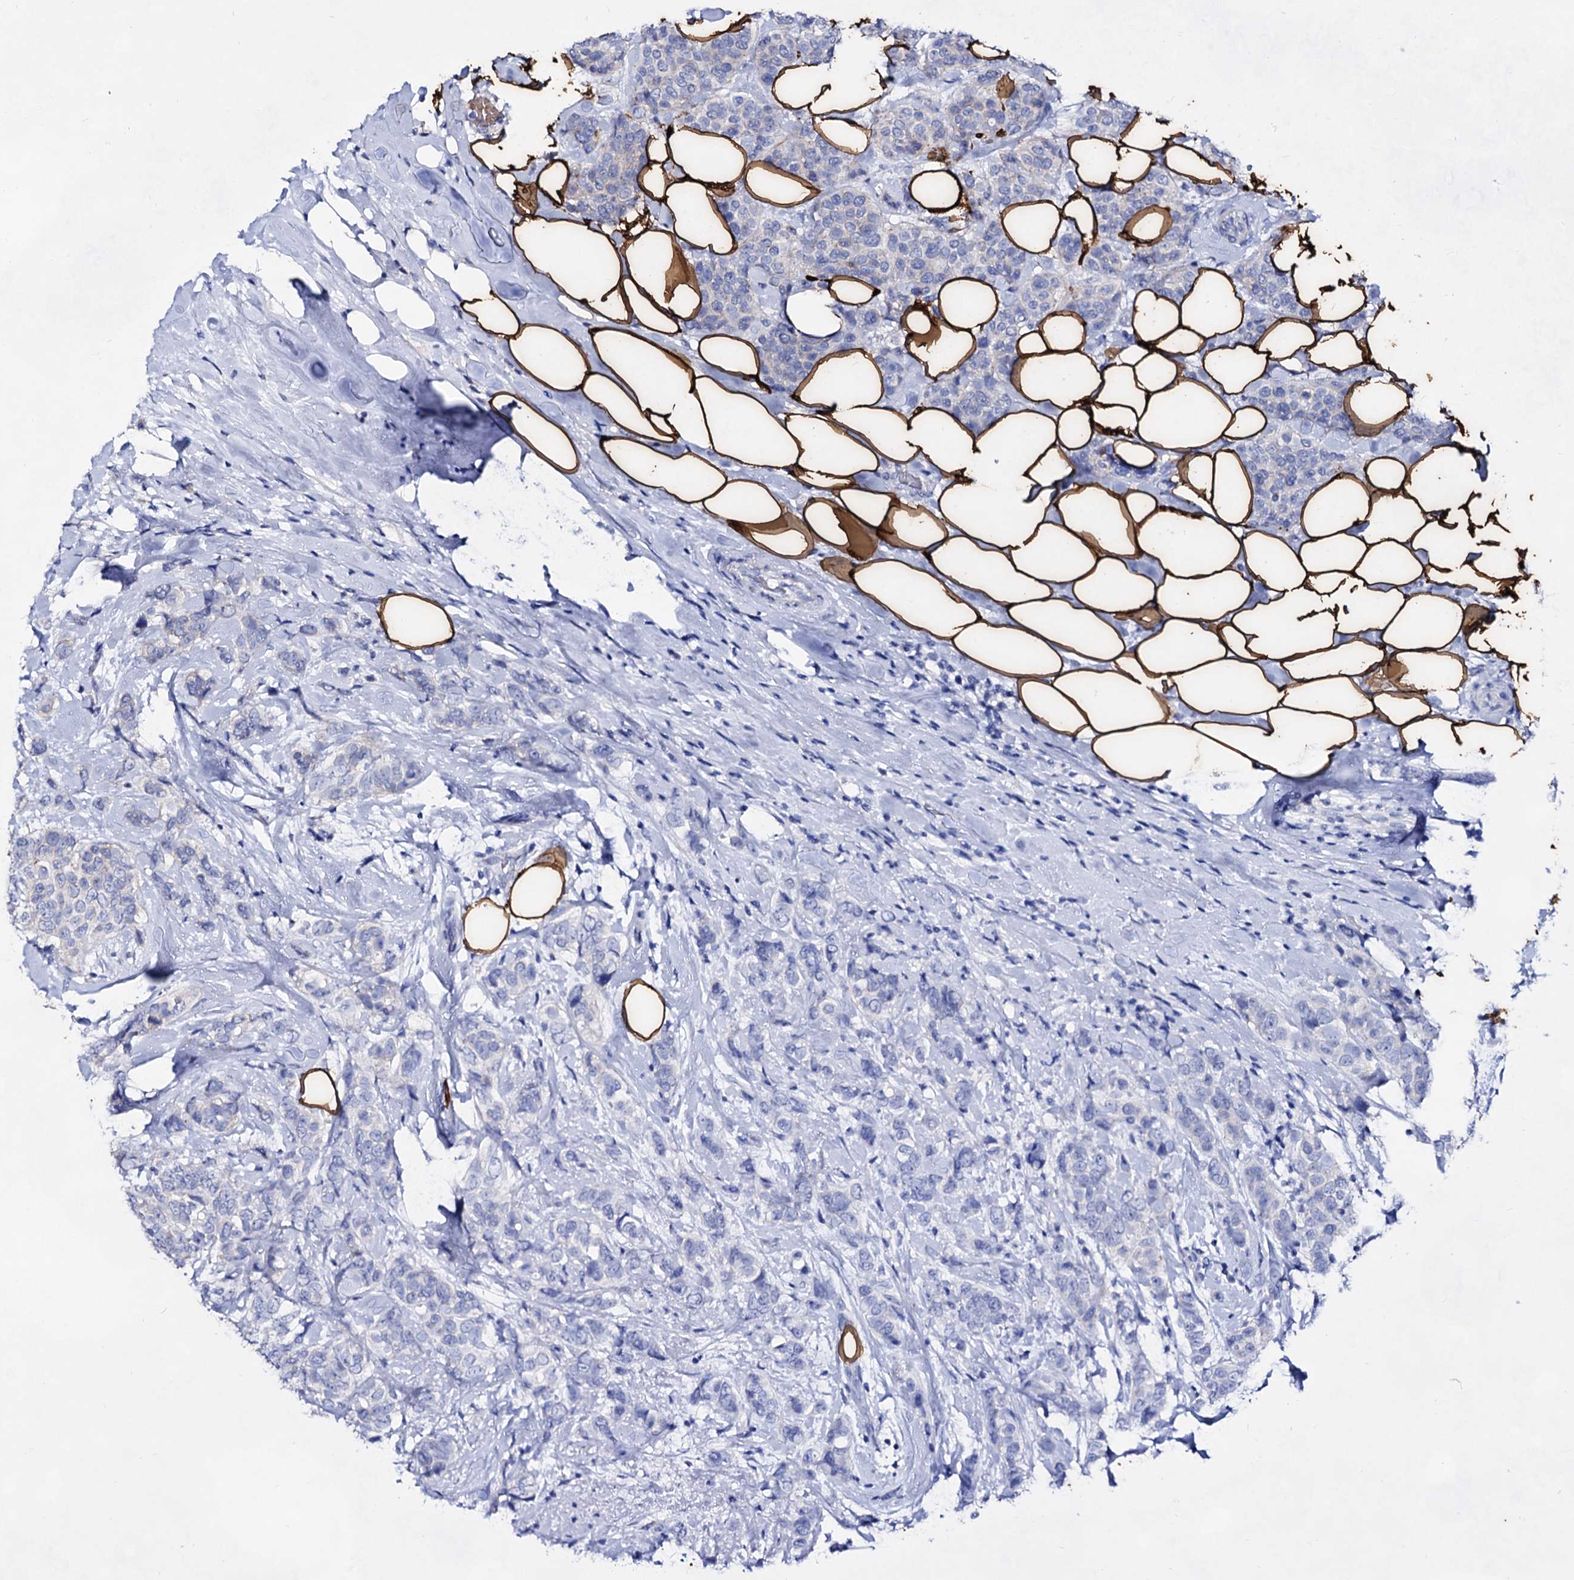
{"staining": {"intensity": "negative", "quantity": "none", "location": "none"}, "tissue": "breast cancer", "cell_type": "Tumor cells", "image_type": "cancer", "snomed": [{"axis": "morphology", "description": "Lobular carcinoma"}, {"axis": "topography", "description": "Breast"}], "caption": "Immunohistochemistry (IHC) micrograph of neoplastic tissue: human lobular carcinoma (breast) stained with DAB (3,3'-diaminobenzidine) reveals no significant protein expression in tumor cells.", "gene": "PLIN1", "patient": {"sex": "female", "age": 51}}